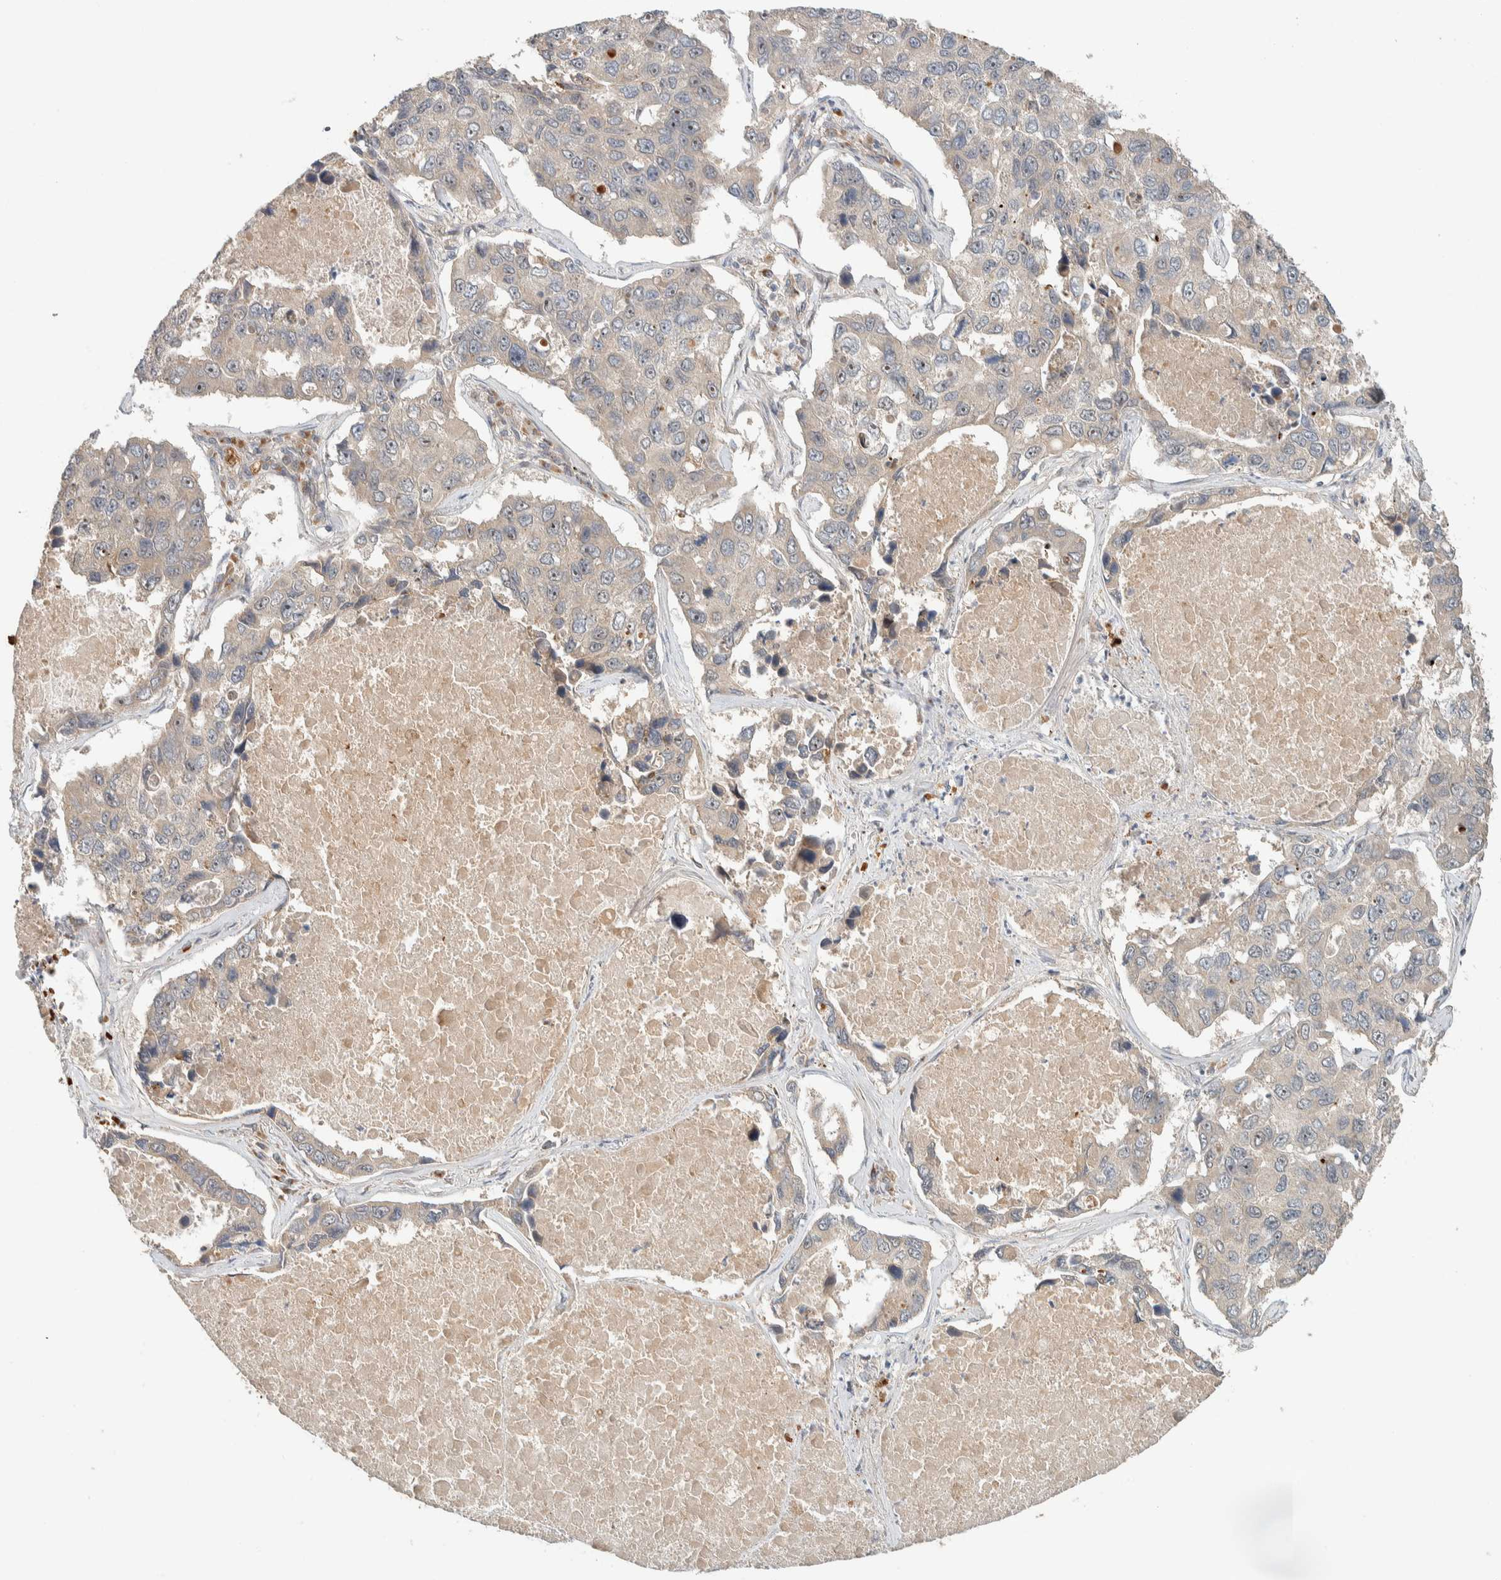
{"staining": {"intensity": "negative", "quantity": "none", "location": "none"}, "tissue": "lung cancer", "cell_type": "Tumor cells", "image_type": "cancer", "snomed": [{"axis": "morphology", "description": "Adenocarcinoma, NOS"}, {"axis": "topography", "description": "Lung"}], "caption": "High power microscopy histopathology image of an IHC histopathology image of lung cancer, revealing no significant expression in tumor cells. Nuclei are stained in blue.", "gene": "ZBTB2", "patient": {"sex": "male", "age": 64}}